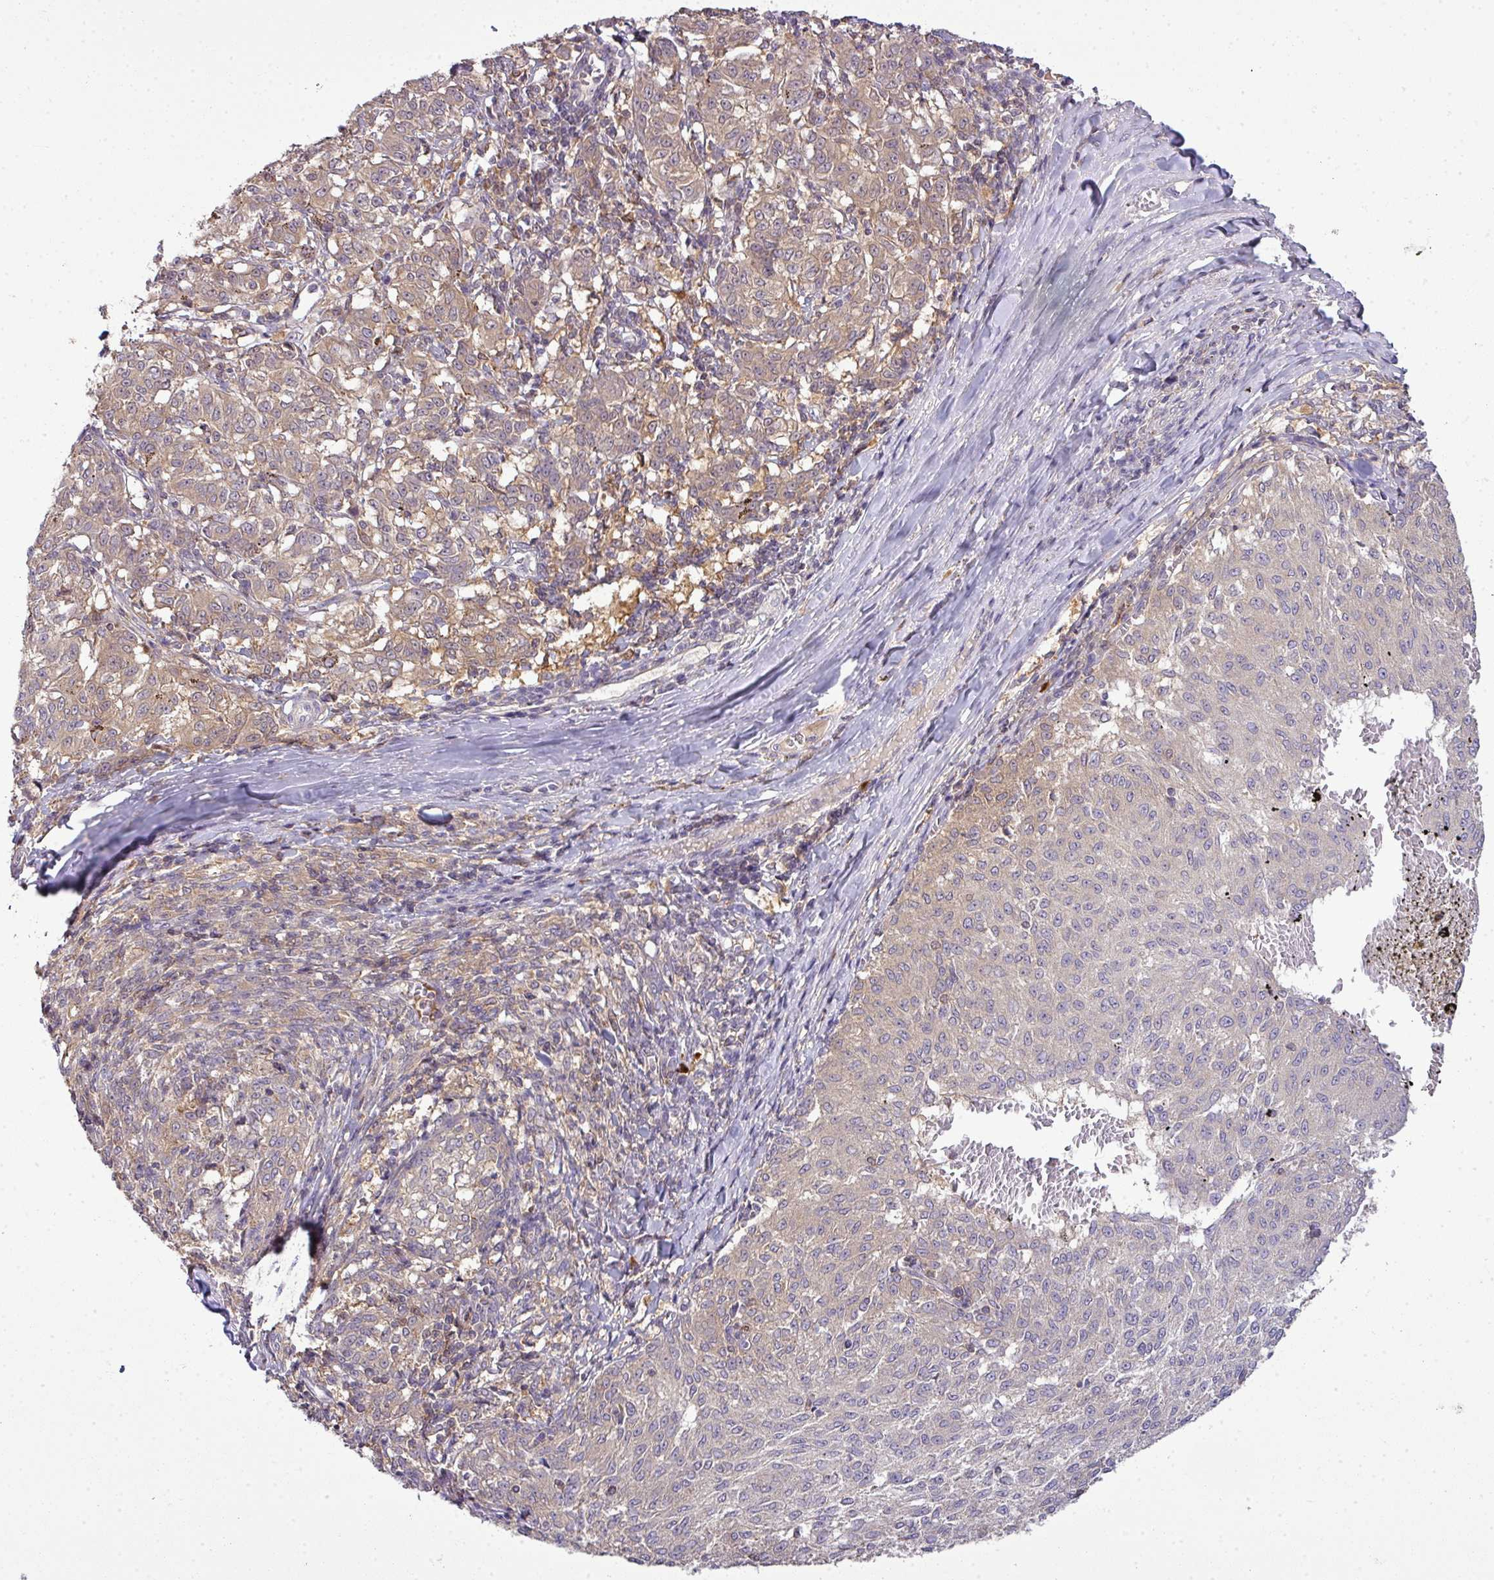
{"staining": {"intensity": "weak", "quantity": ">75%", "location": "cytoplasmic/membranous"}, "tissue": "melanoma", "cell_type": "Tumor cells", "image_type": "cancer", "snomed": [{"axis": "morphology", "description": "Malignant melanoma, NOS"}, {"axis": "topography", "description": "Skin"}], "caption": "Immunohistochemical staining of malignant melanoma shows low levels of weak cytoplasmic/membranous staining in approximately >75% of tumor cells.", "gene": "STAT5A", "patient": {"sex": "female", "age": 72}}